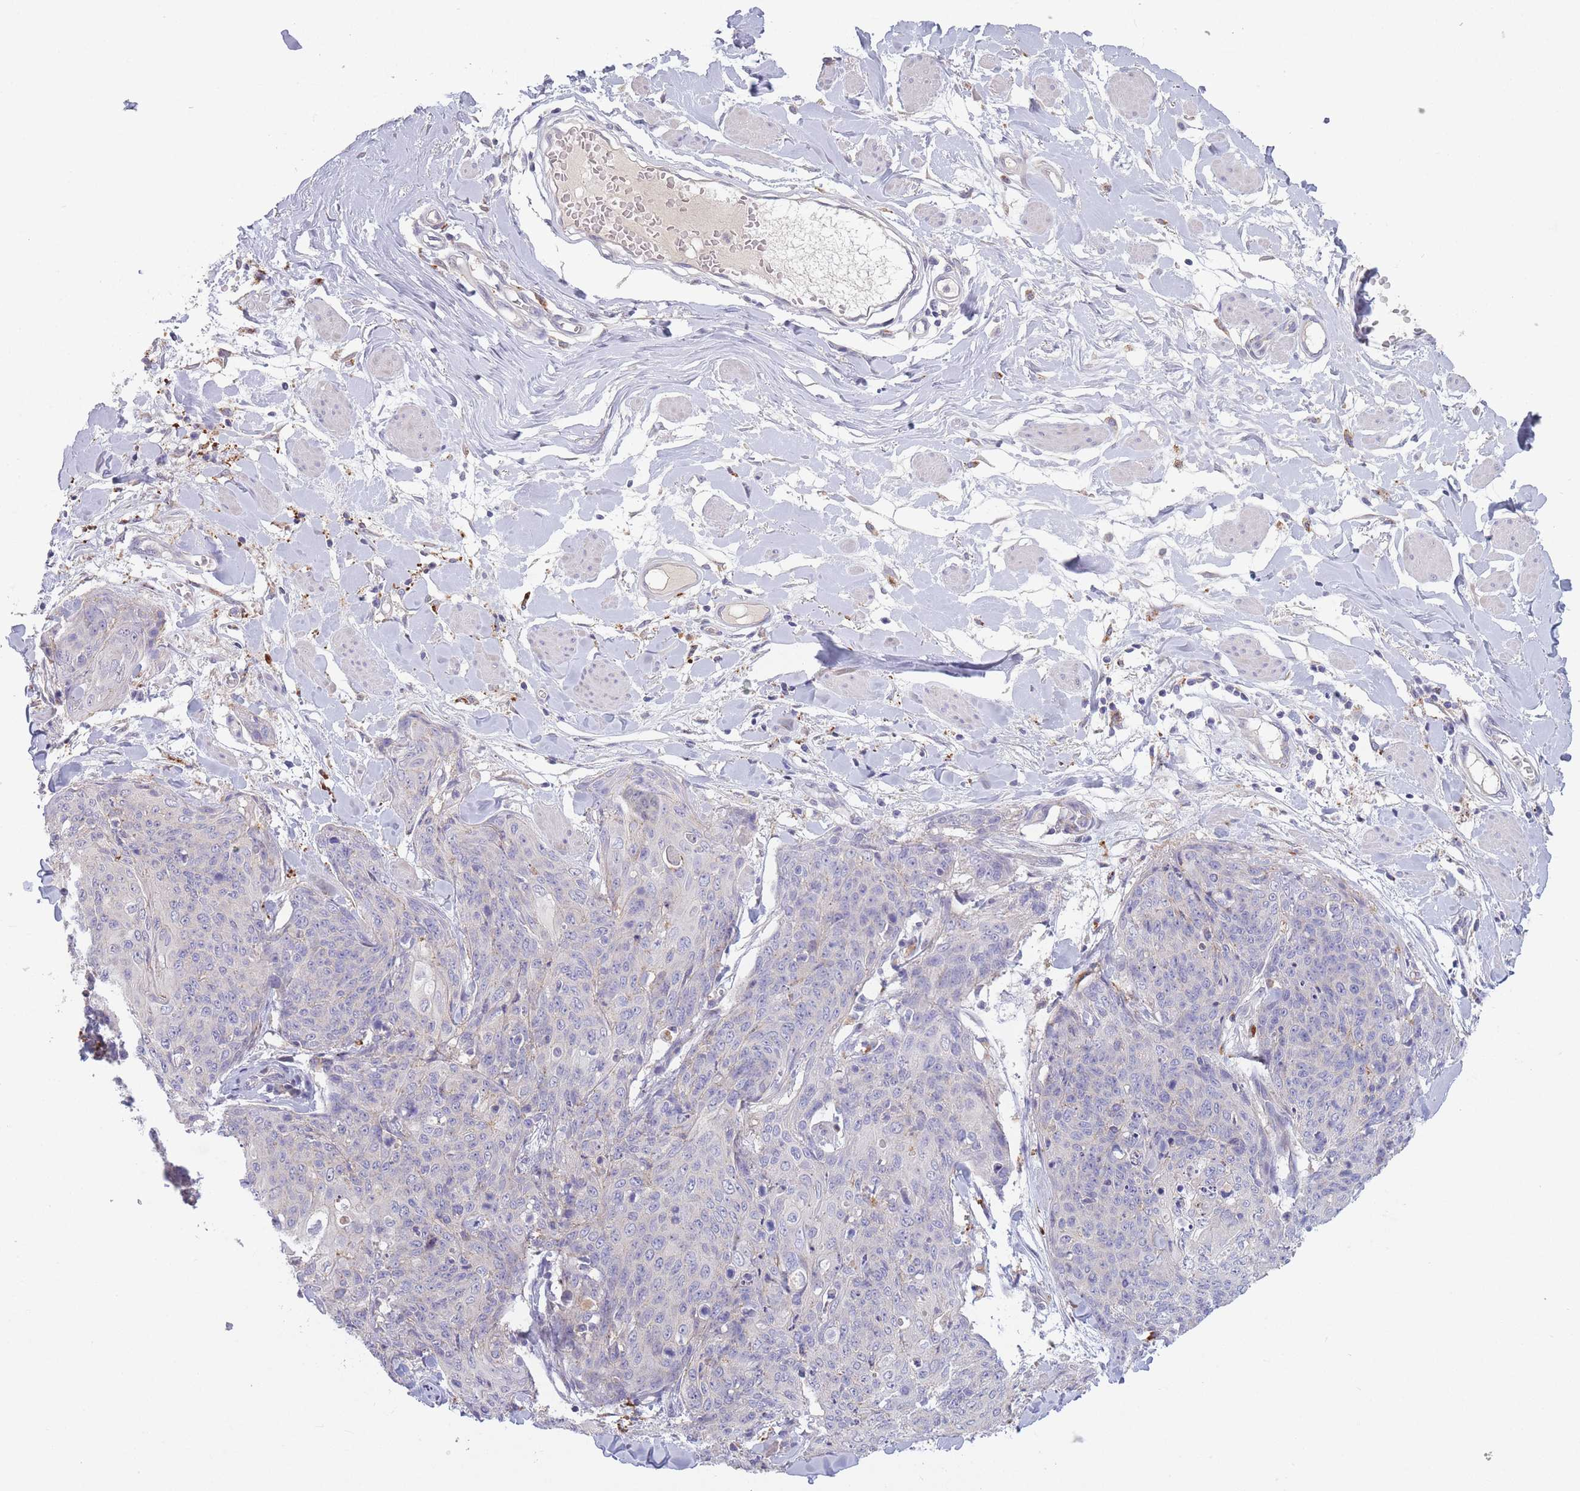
{"staining": {"intensity": "negative", "quantity": "none", "location": "none"}, "tissue": "skin cancer", "cell_type": "Tumor cells", "image_type": "cancer", "snomed": [{"axis": "morphology", "description": "Squamous cell carcinoma, NOS"}, {"axis": "topography", "description": "Skin"}, {"axis": "topography", "description": "Vulva"}], "caption": "A high-resolution histopathology image shows immunohistochemistry staining of skin squamous cell carcinoma, which demonstrates no significant expression in tumor cells. Nuclei are stained in blue.", "gene": "TRIM61", "patient": {"sex": "female", "age": 85}}